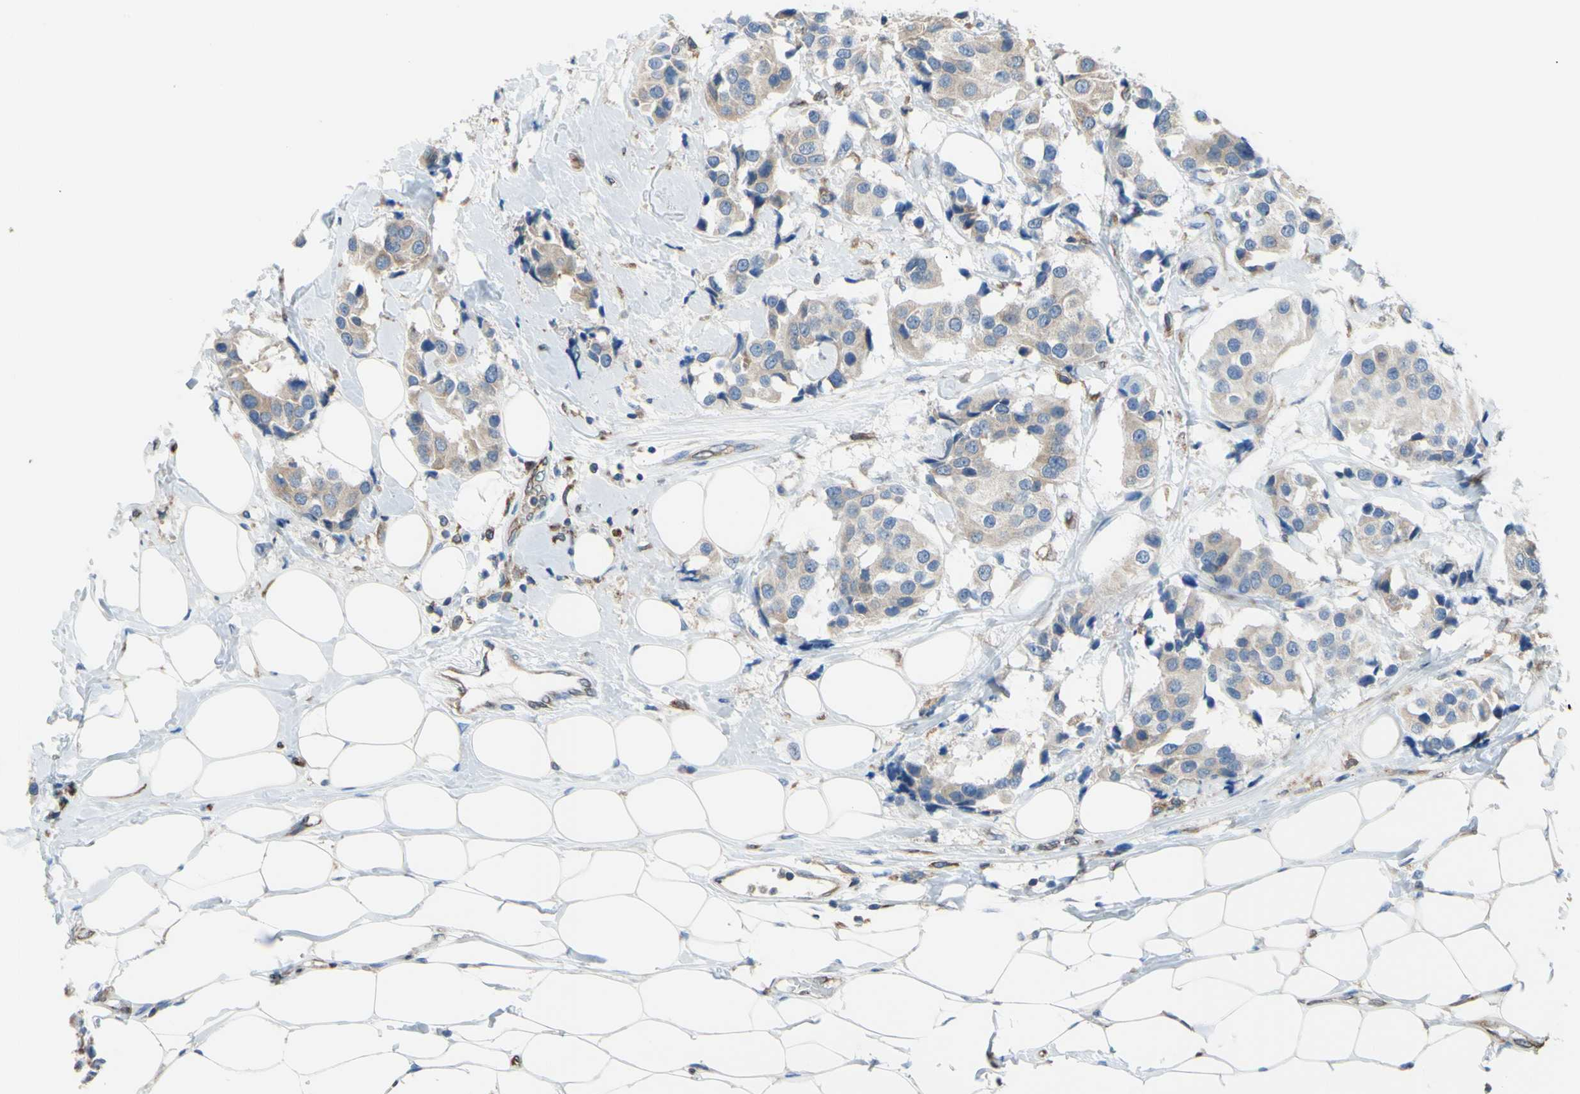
{"staining": {"intensity": "negative", "quantity": "none", "location": "none"}, "tissue": "breast cancer", "cell_type": "Tumor cells", "image_type": "cancer", "snomed": [{"axis": "morphology", "description": "Normal tissue, NOS"}, {"axis": "morphology", "description": "Duct carcinoma"}, {"axis": "topography", "description": "Breast"}], "caption": "DAB (3,3'-diaminobenzidine) immunohistochemical staining of infiltrating ductal carcinoma (breast) demonstrates no significant positivity in tumor cells. The staining was performed using DAB to visualize the protein expression in brown, while the nuclei were stained in blue with hematoxylin (Magnification: 20x).", "gene": "MGST2", "patient": {"sex": "female", "age": 39}}